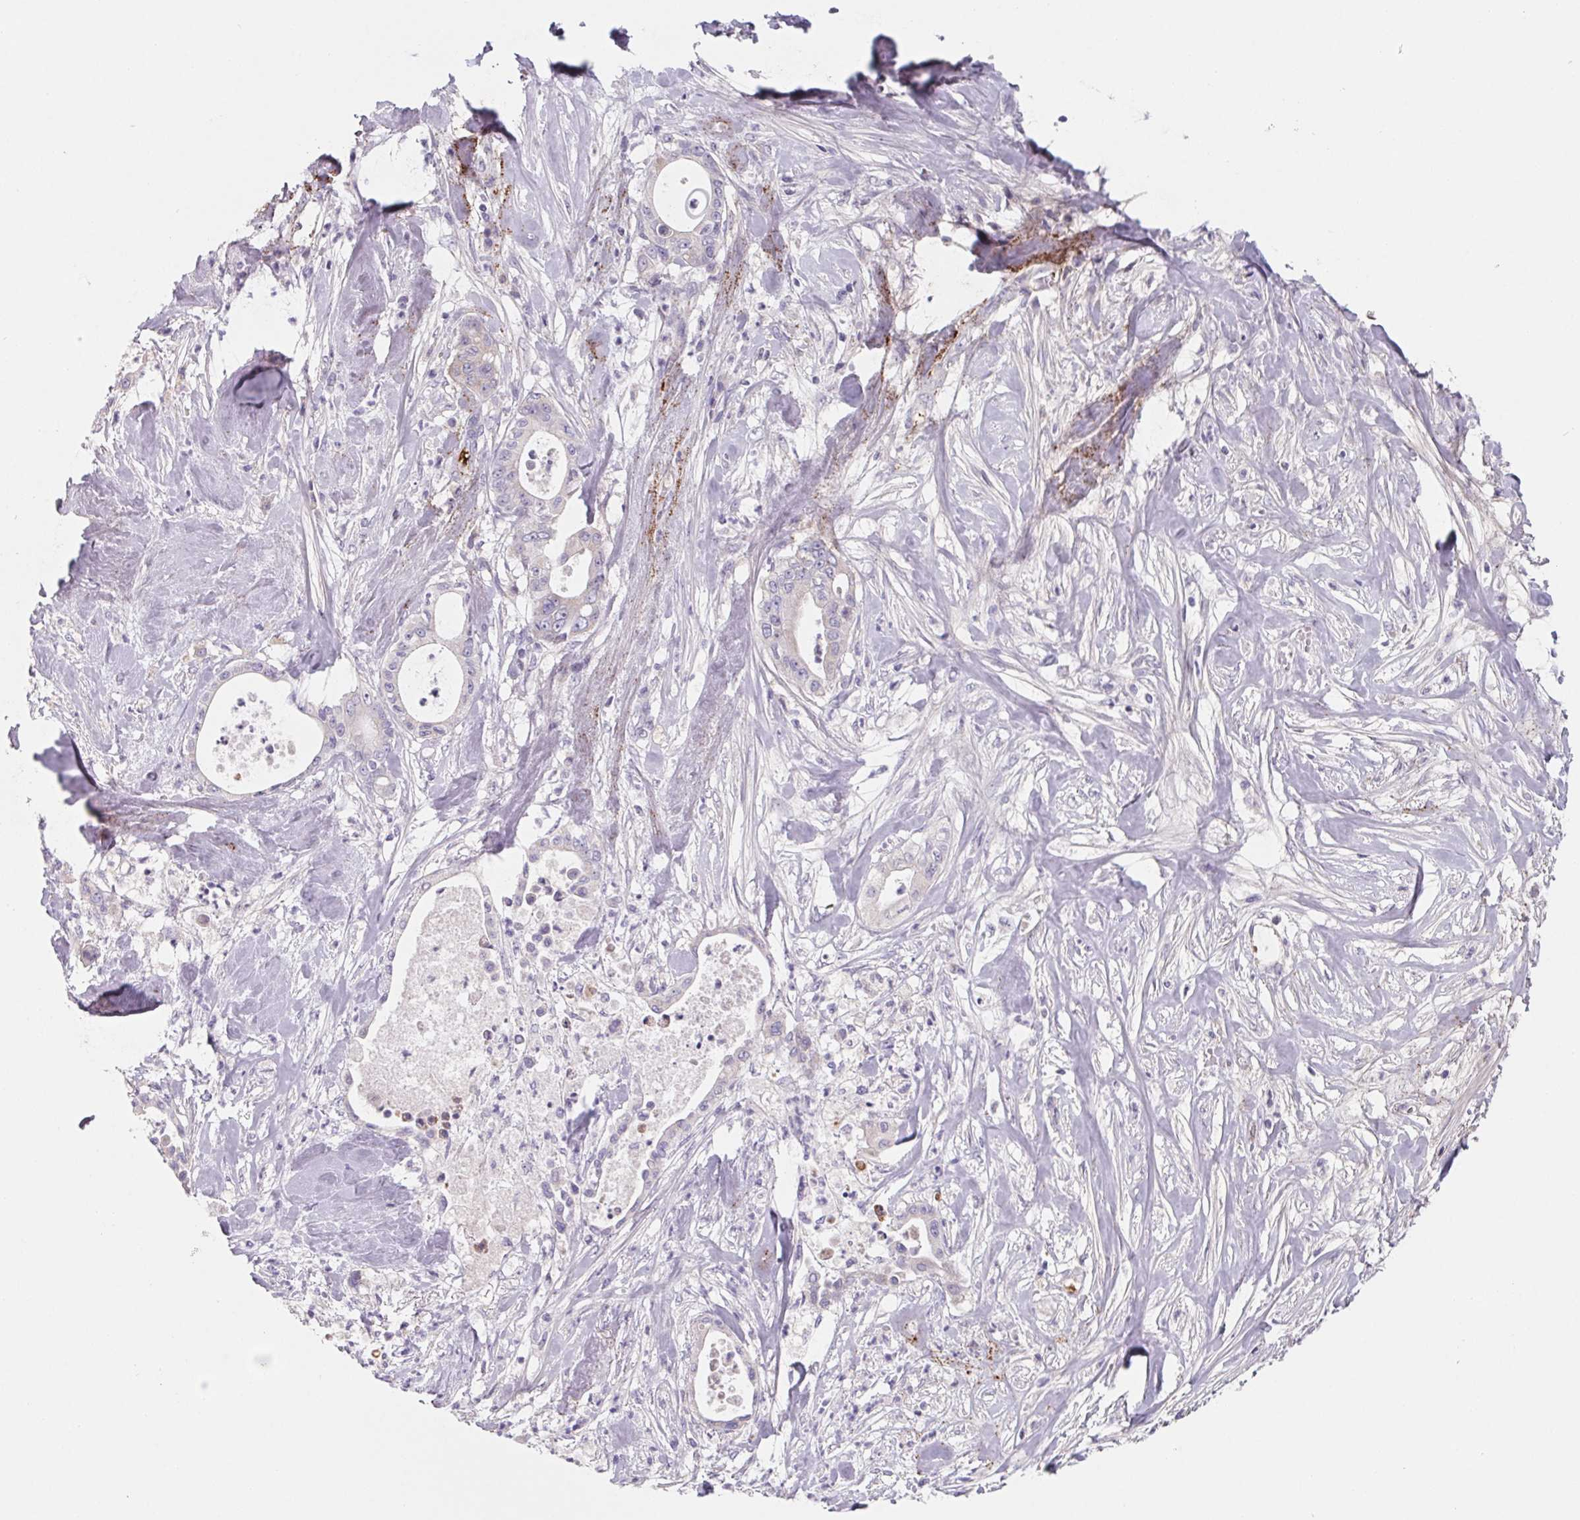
{"staining": {"intensity": "negative", "quantity": "none", "location": "none"}, "tissue": "pancreatic cancer", "cell_type": "Tumor cells", "image_type": "cancer", "snomed": [{"axis": "morphology", "description": "Adenocarcinoma, NOS"}, {"axis": "topography", "description": "Pancreas"}], "caption": "This histopathology image is of pancreatic cancer stained with immunohistochemistry (IHC) to label a protein in brown with the nuclei are counter-stained blue. There is no staining in tumor cells.", "gene": "LPA", "patient": {"sex": "male", "age": 71}}